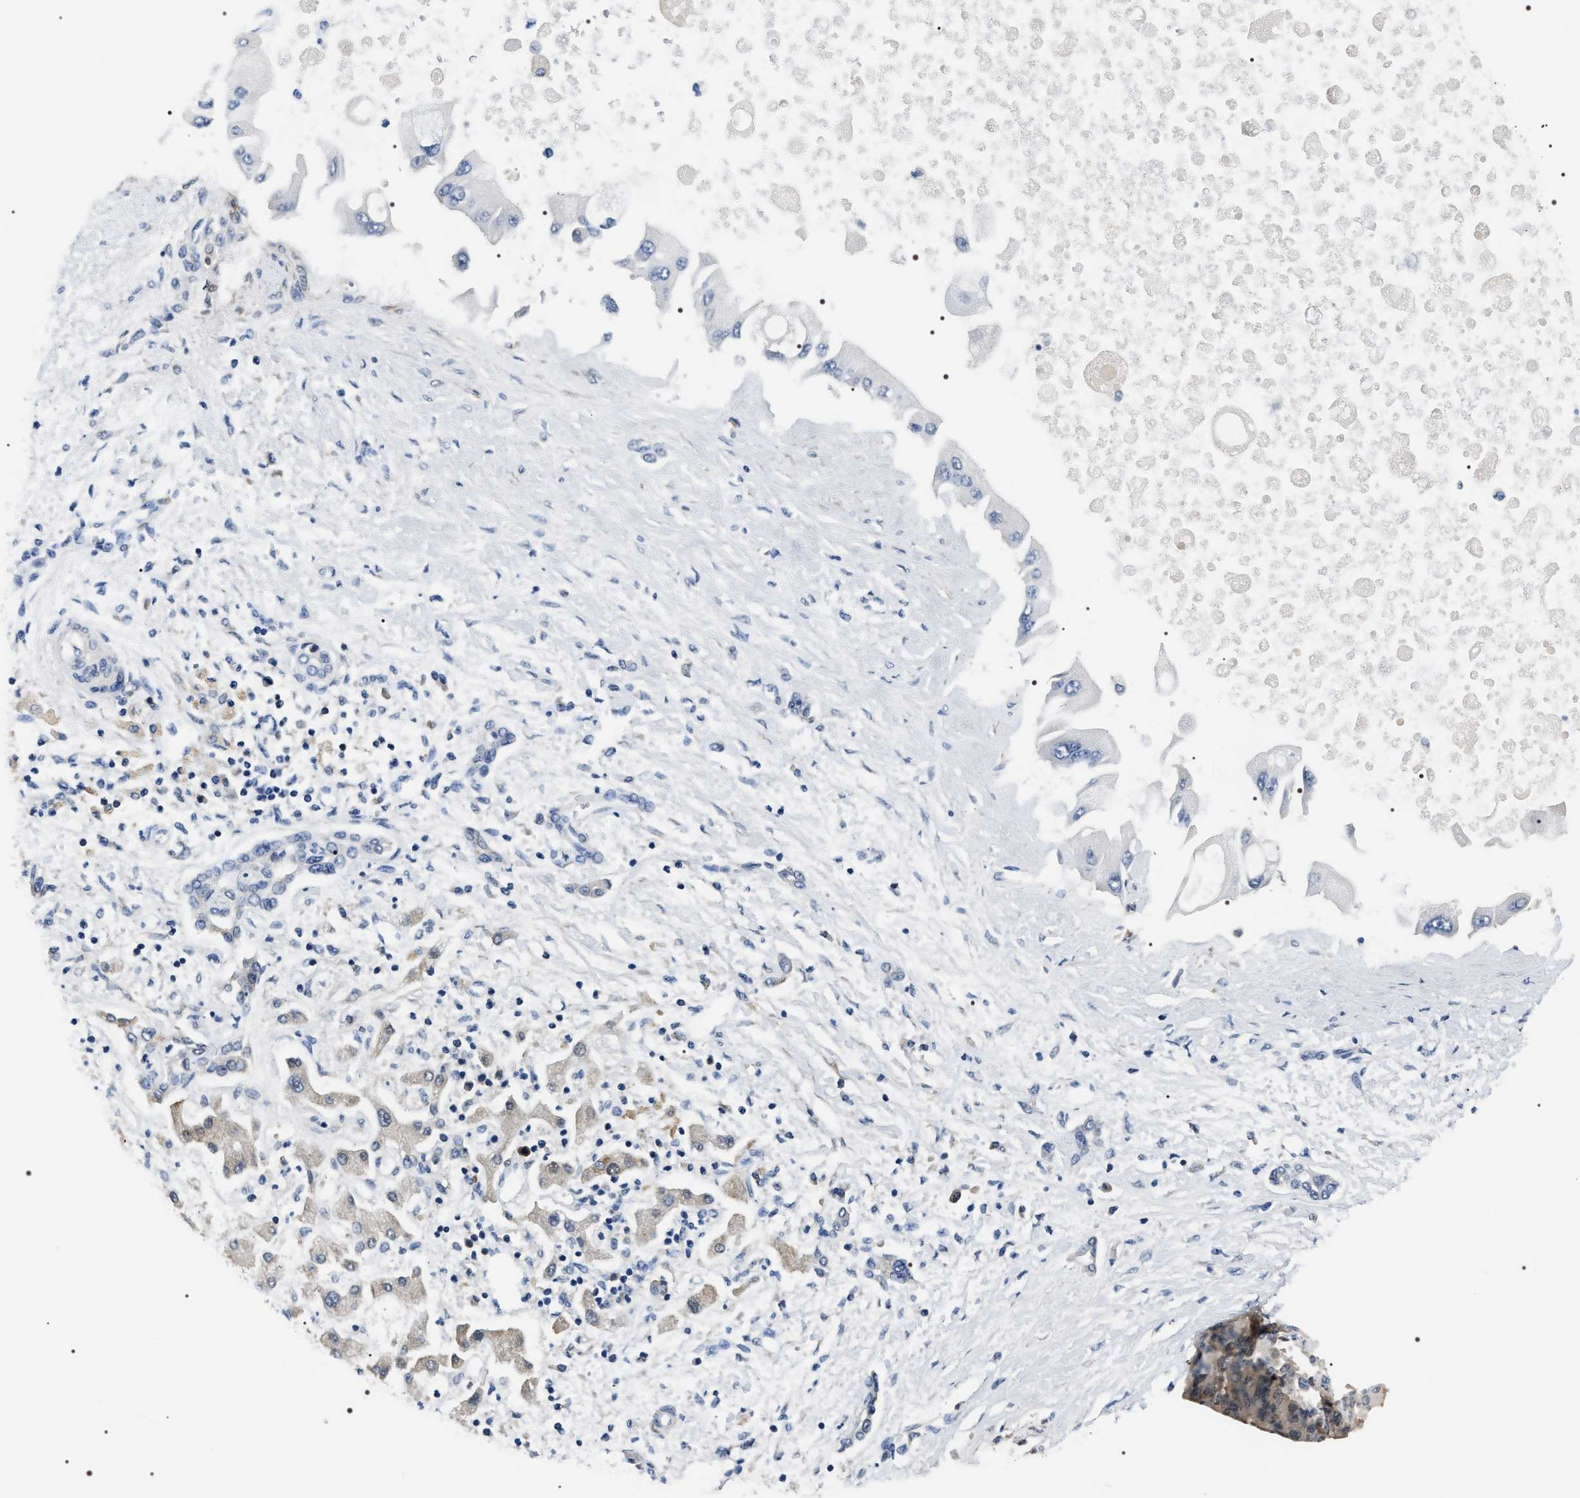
{"staining": {"intensity": "weak", "quantity": "<25%", "location": "cytoplasmic/membranous"}, "tissue": "liver cancer", "cell_type": "Tumor cells", "image_type": "cancer", "snomed": [{"axis": "morphology", "description": "Cholangiocarcinoma"}, {"axis": "topography", "description": "Liver"}], "caption": "IHC of liver cancer (cholangiocarcinoma) shows no positivity in tumor cells.", "gene": "BAG2", "patient": {"sex": "male", "age": 50}}